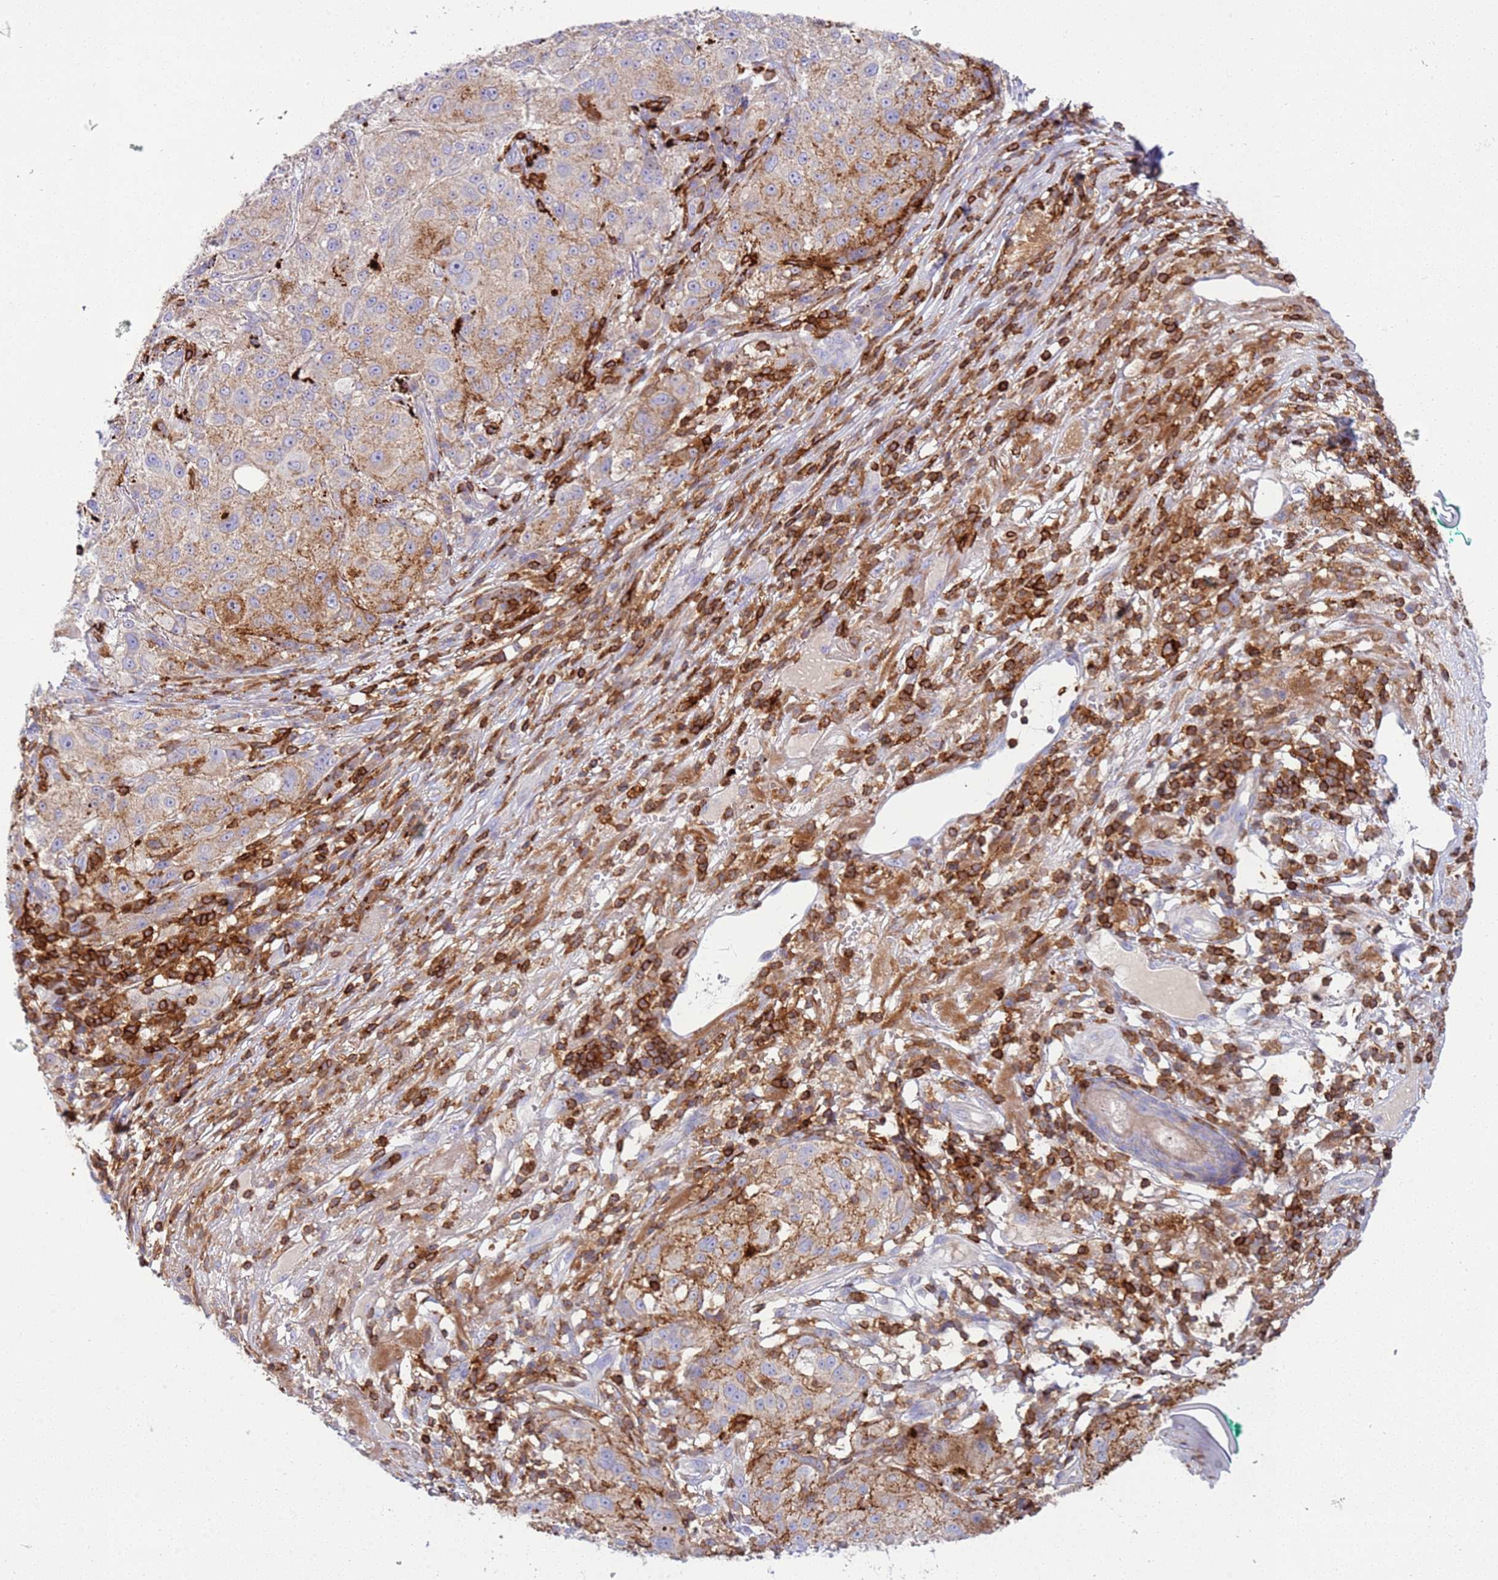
{"staining": {"intensity": "moderate", "quantity": ">75%", "location": "cytoplasmic/membranous"}, "tissue": "melanoma", "cell_type": "Tumor cells", "image_type": "cancer", "snomed": [{"axis": "morphology", "description": "Necrosis, NOS"}, {"axis": "morphology", "description": "Malignant melanoma, NOS"}, {"axis": "topography", "description": "Skin"}], "caption": "DAB (3,3'-diaminobenzidine) immunohistochemical staining of malignant melanoma reveals moderate cytoplasmic/membranous protein expression in approximately >75% of tumor cells.", "gene": "TTPAL", "patient": {"sex": "female", "age": 87}}